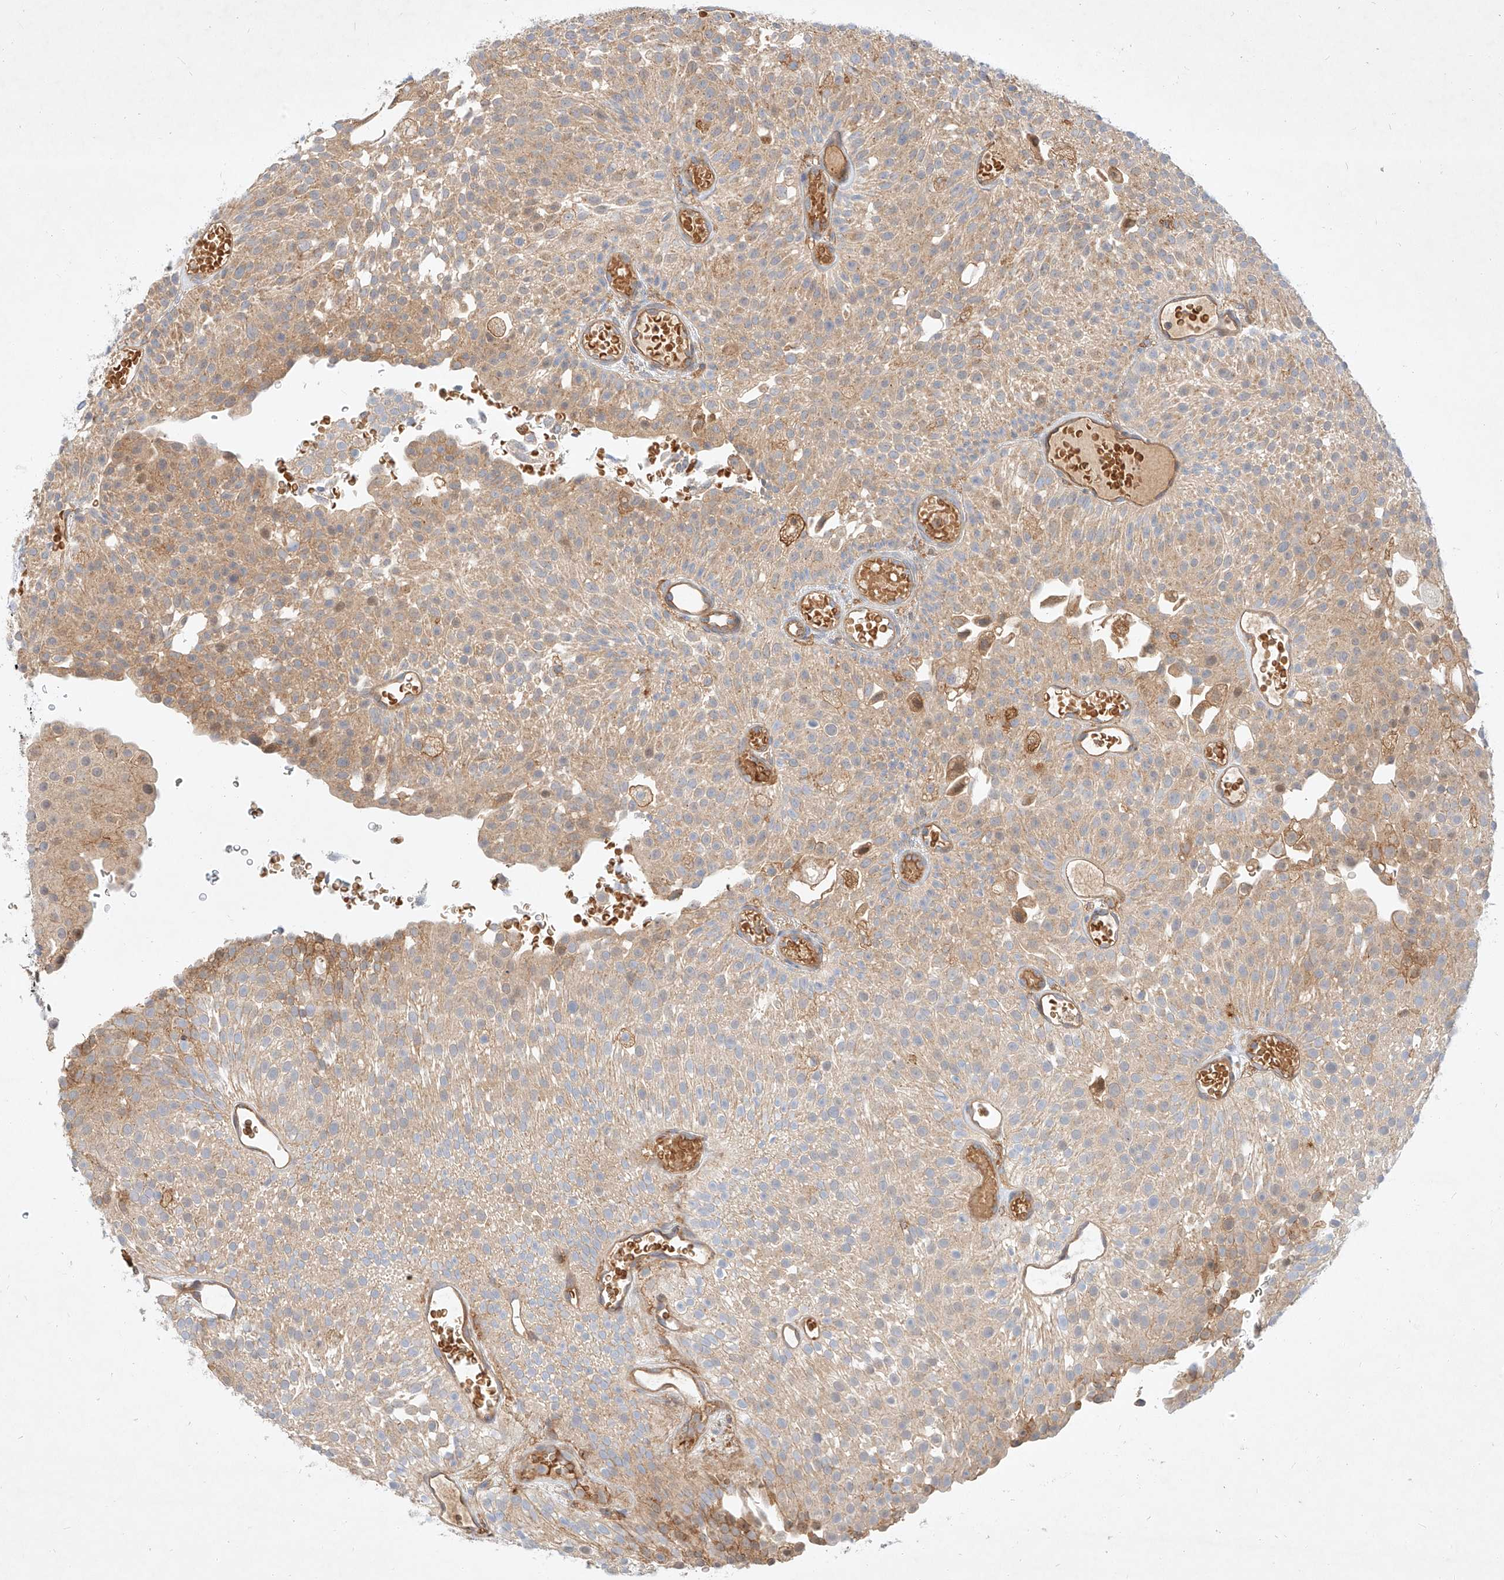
{"staining": {"intensity": "weak", "quantity": "25%-75%", "location": "cytoplasmic/membranous"}, "tissue": "urothelial cancer", "cell_type": "Tumor cells", "image_type": "cancer", "snomed": [{"axis": "morphology", "description": "Urothelial carcinoma, Low grade"}, {"axis": "topography", "description": "Urinary bladder"}], "caption": "The immunohistochemical stain labels weak cytoplasmic/membranous staining in tumor cells of urothelial cancer tissue. (DAB (3,3'-diaminobenzidine) = brown stain, brightfield microscopy at high magnification).", "gene": "NFAM1", "patient": {"sex": "male", "age": 78}}